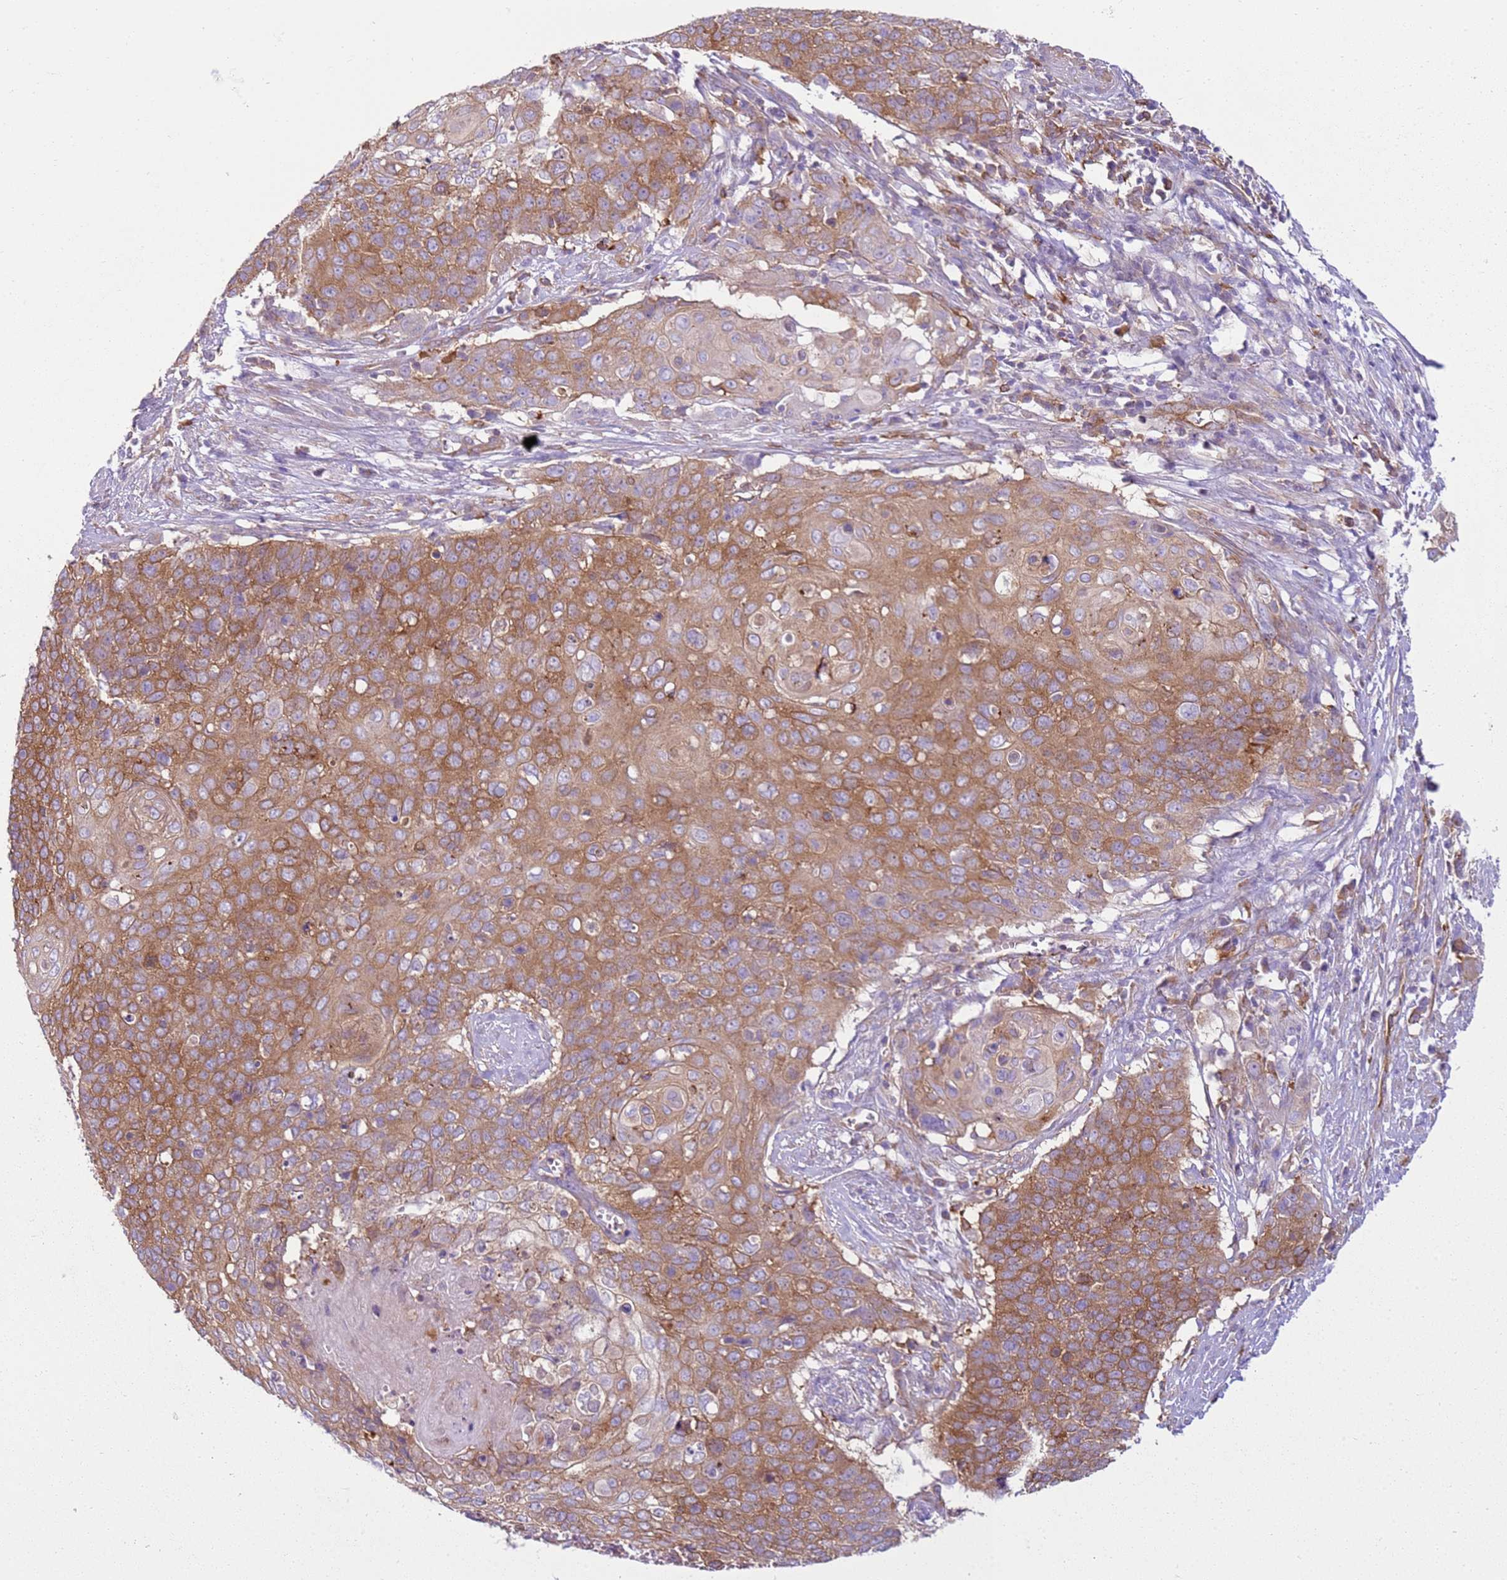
{"staining": {"intensity": "moderate", "quantity": ">75%", "location": "cytoplasmic/membranous"}, "tissue": "cervical cancer", "cell_type": "Tumor cells", "image_type": "cancer", "snomed": [{"axis": "morphology", "description": "Squamous cell carcinoma, NOS"}, {"axis": "topography", "description": "Cervix"}], "caption": "IHC micrograph of human cervical squamous cell carcinoma stained for a protein (brown), which exhibits medium levels of moderate cytoplasmic/membranous positivity in about >75% of tumor cells.", "gene": "SNX21", "patient": {"sex": "female", "age": 39}}